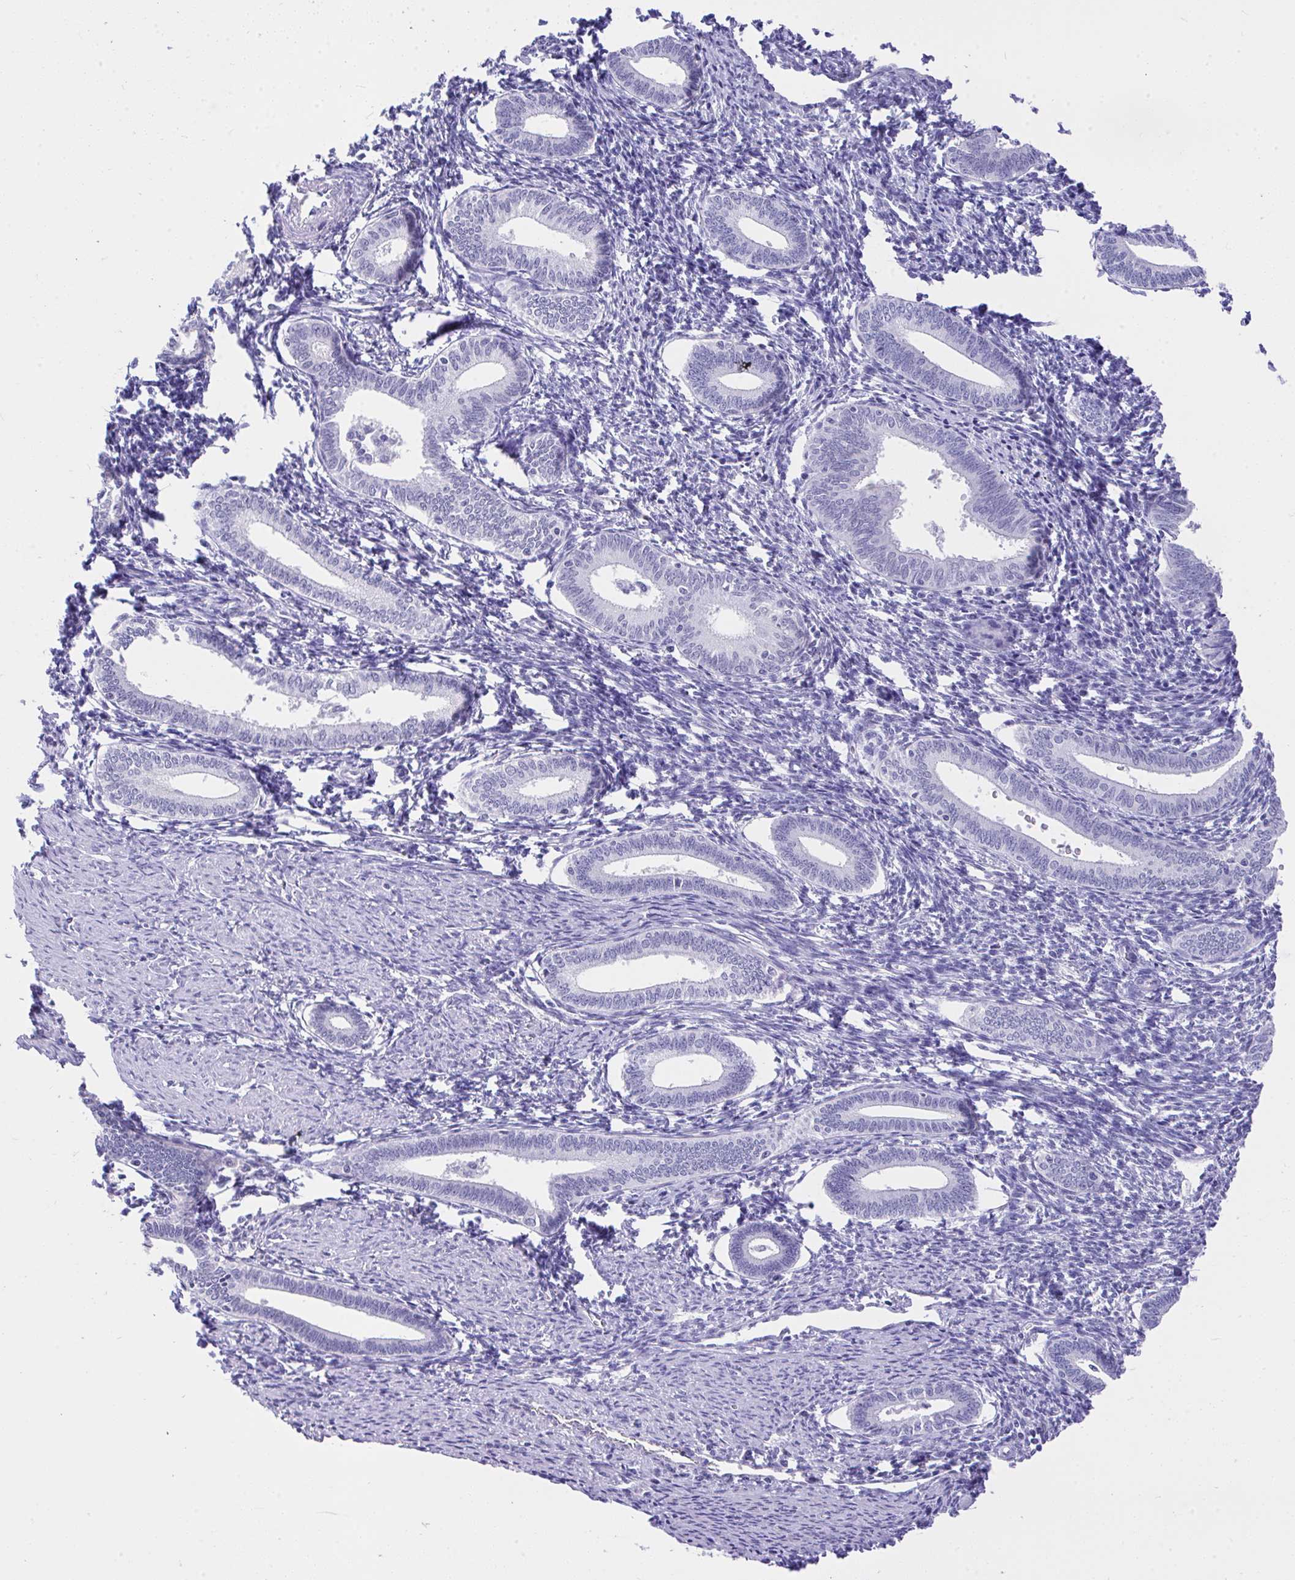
{"staining": {"intensity": "negative", "quantity": "none", "location": "none"}, "tissue": "endometrium", "cell_type": "Cells in endometrial stroma", "image_type": "normal", "snomed": [{"axis": "morphology", "description": "Normal tissue, NOS"}, {"axis": "topography", "description": "Endometrium"}], "caption": "Immunohistochemistry of normal endometrium shows no positivity in cells in endometrial stroma. (DAB immunohistochemistry visualized using brightfield microscopy, high magnification).", "gene": "MS4A12", "patient": {"sex": "female", "age": 41}}